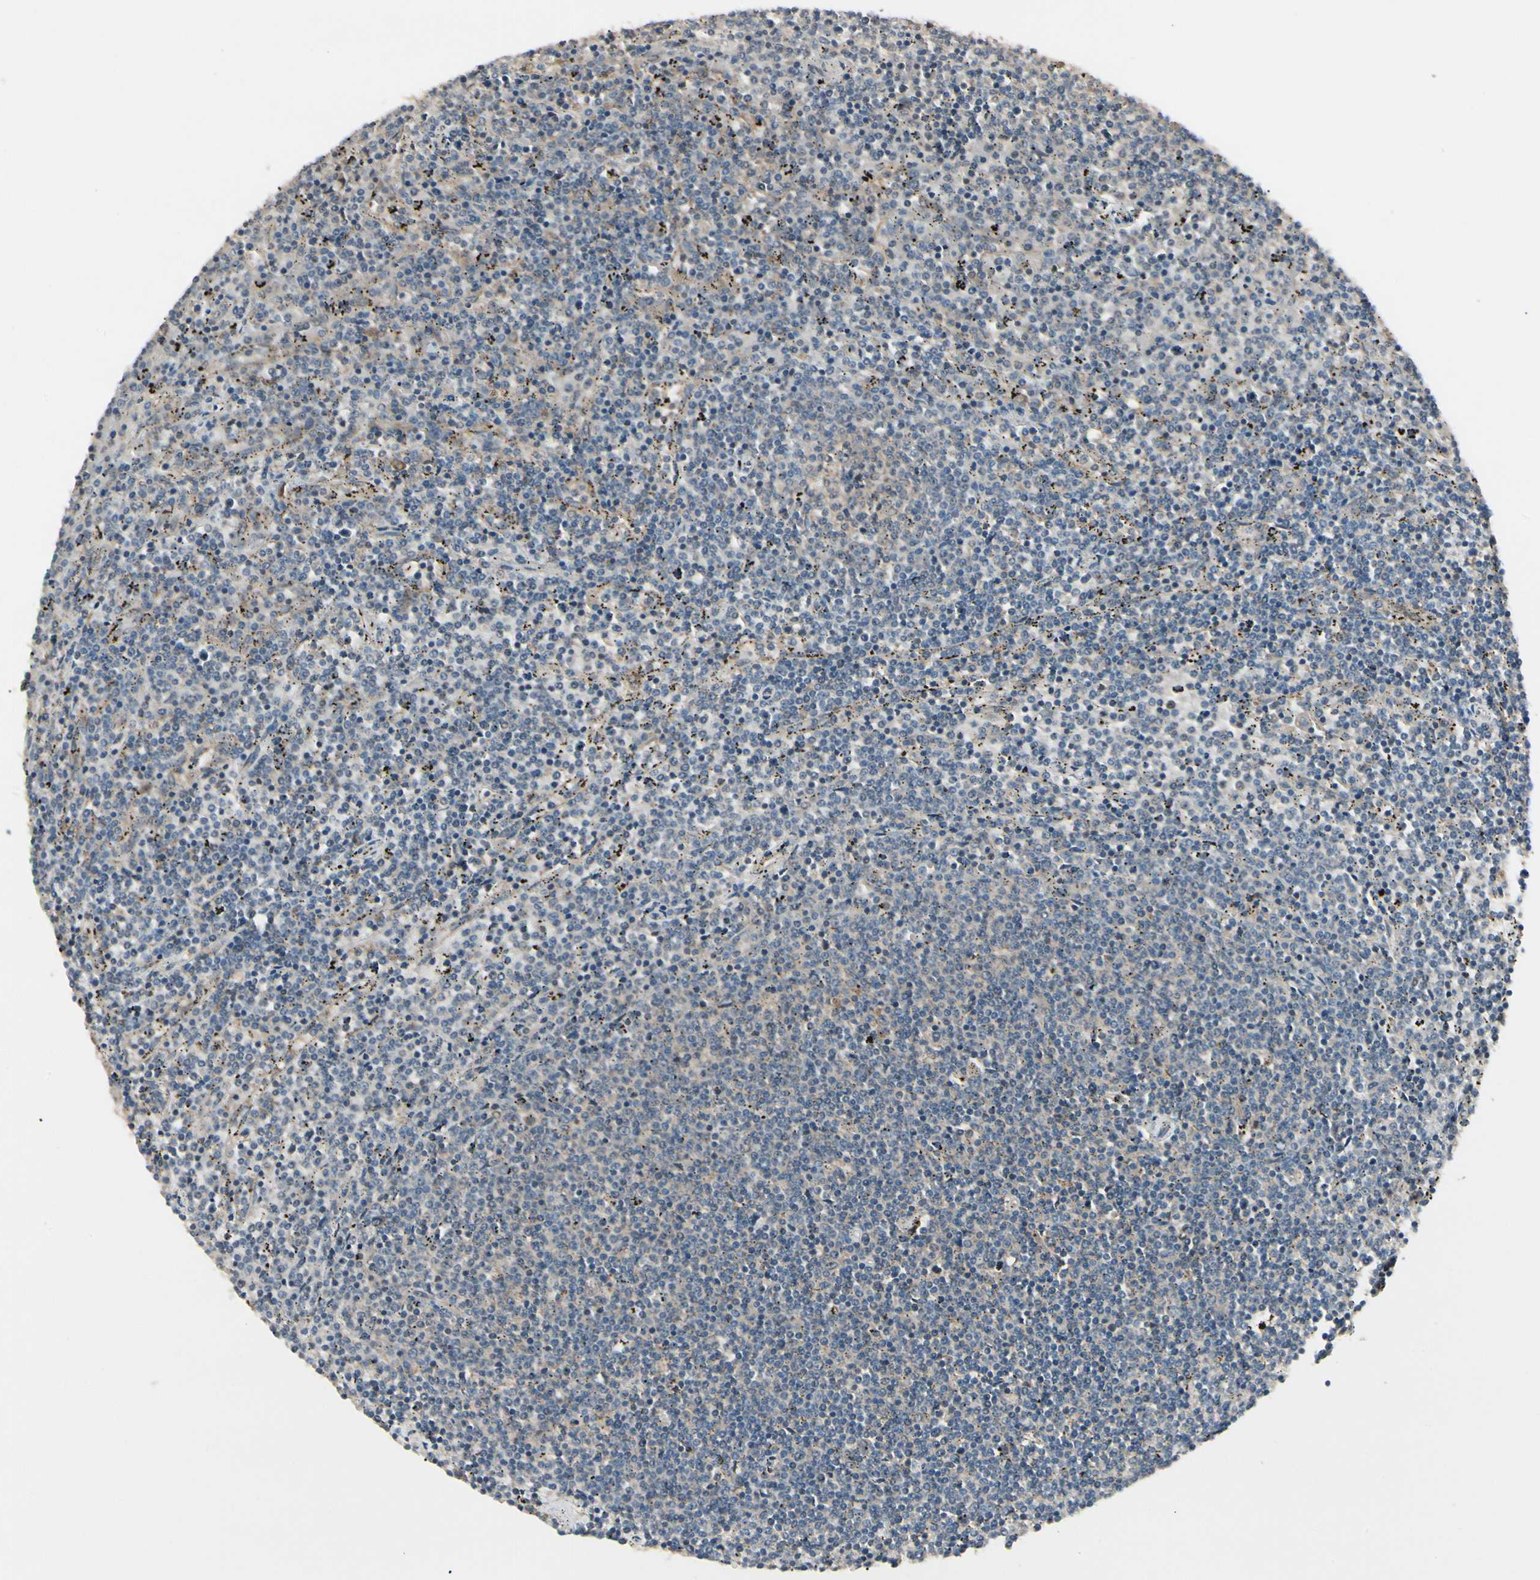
{"staining": {"intensity": "weak", "quantity": "<25%", "location": "cytoplasmic/membranous"}, "tissue": "lymphoma", "cell_type": "Tumor cells", "image_type": "cancer", "snomed": [{"axis": "morphology", "description": "Malignant lymphoma, non-Hodgkin's type, Low grade"}, {"axis": "topography", "description": "Spleen"}], "caption": "A micrograph of lymphoma stained for a protein exhibits no brown staining in tumor cells.", "gene": "RNF14", "patient": {"sex": "female", "age": 50}}